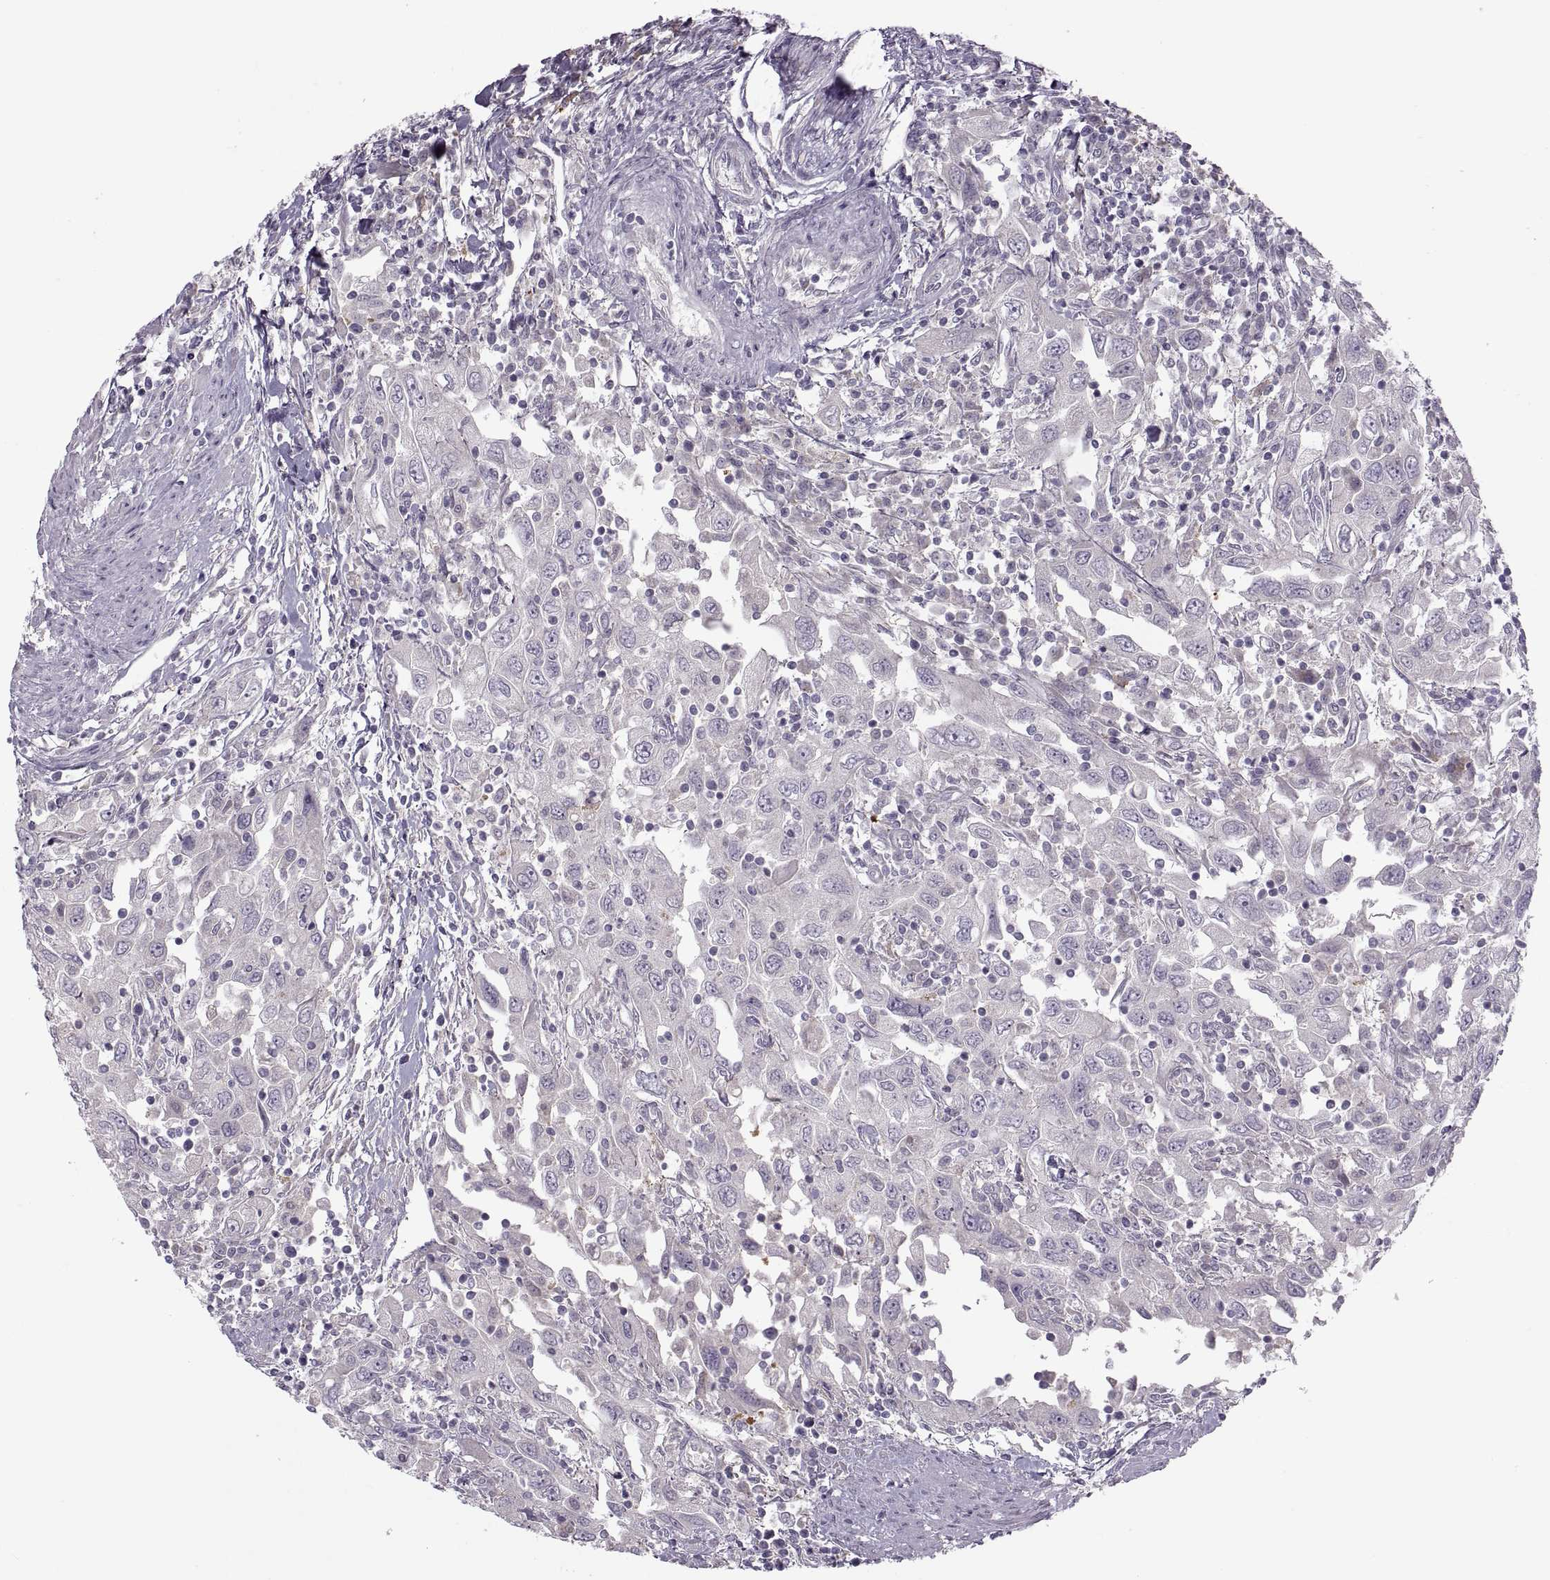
{"staining": {"intensity": "negative", "quantity": "none", "location": "none"}, "tissue": "urothelial cancer", "cell_type": "Tumor cells", "image_type": "cancer", "snomed": [{"axis": "morphology", "description": "Urothelial carcinoma, High grade"}, {"axis": "topography", "description": "Urinary bladder"}], "caption": "Tumor cells are negative for protein expression in human urothelial cancer.", "gene": "H2AP", "patient": {"sex": "male", "age": 76}}